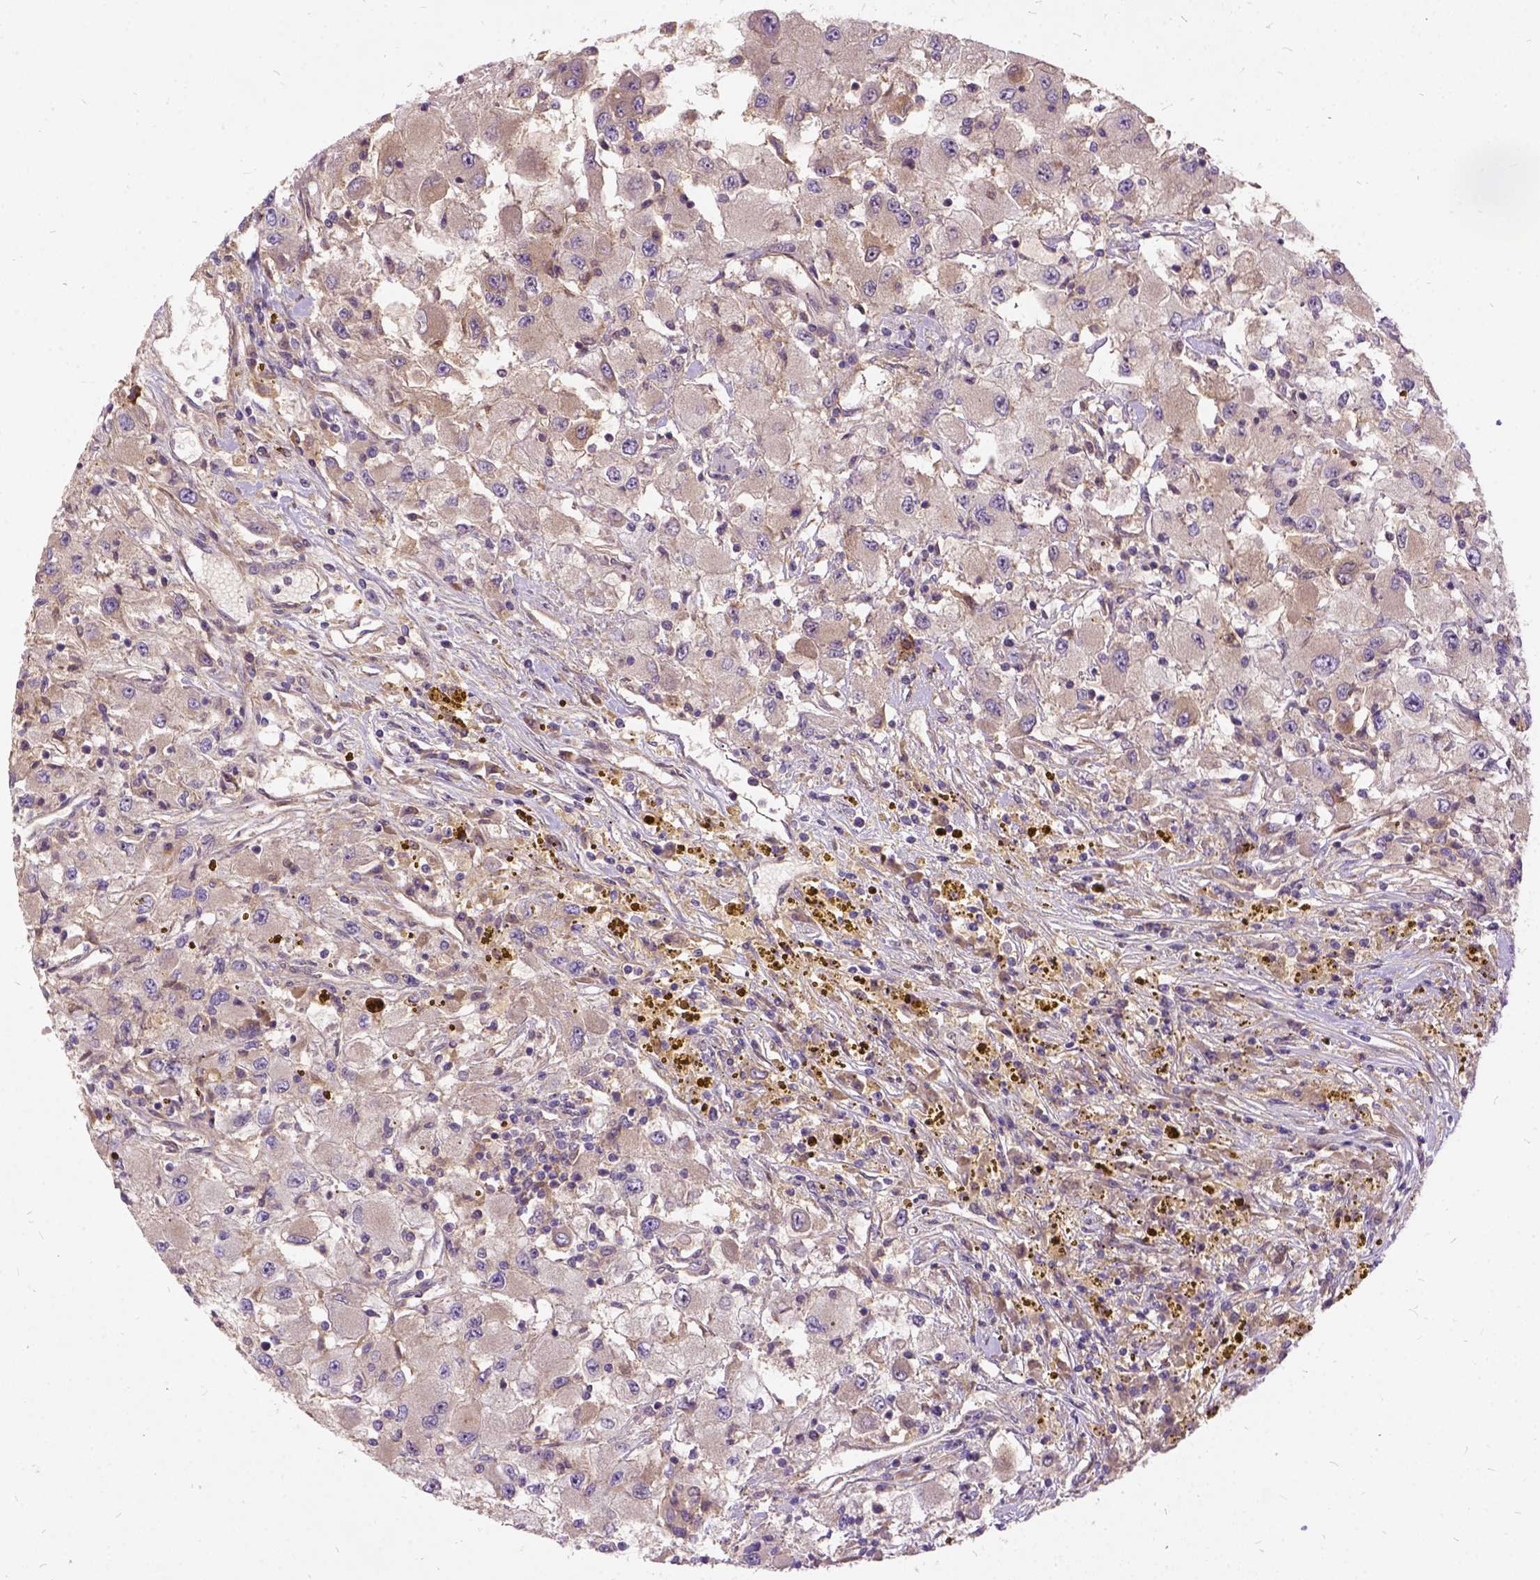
{"staining": {"intensity": "weak", "quantity": ">75%", "location": "cytoplasmic/membranous"}, "tissue": "renal cancer", "cell_type": "Tumor cells", "image_type": "cancer", "snomed": [{"axis": "morphology", "description": "Adenocarcinoma, NOS"}, {"axis": "topography", "description": "Kidney"}], "caption": "Adenocarcinoma (renal) stained with a brown dye shows weak cytoplasmic/membranous positive positivity in approximately >75% of tumor cells.", "gene": "ILRUN", "patient": {"sex": "female", "age": 67}}